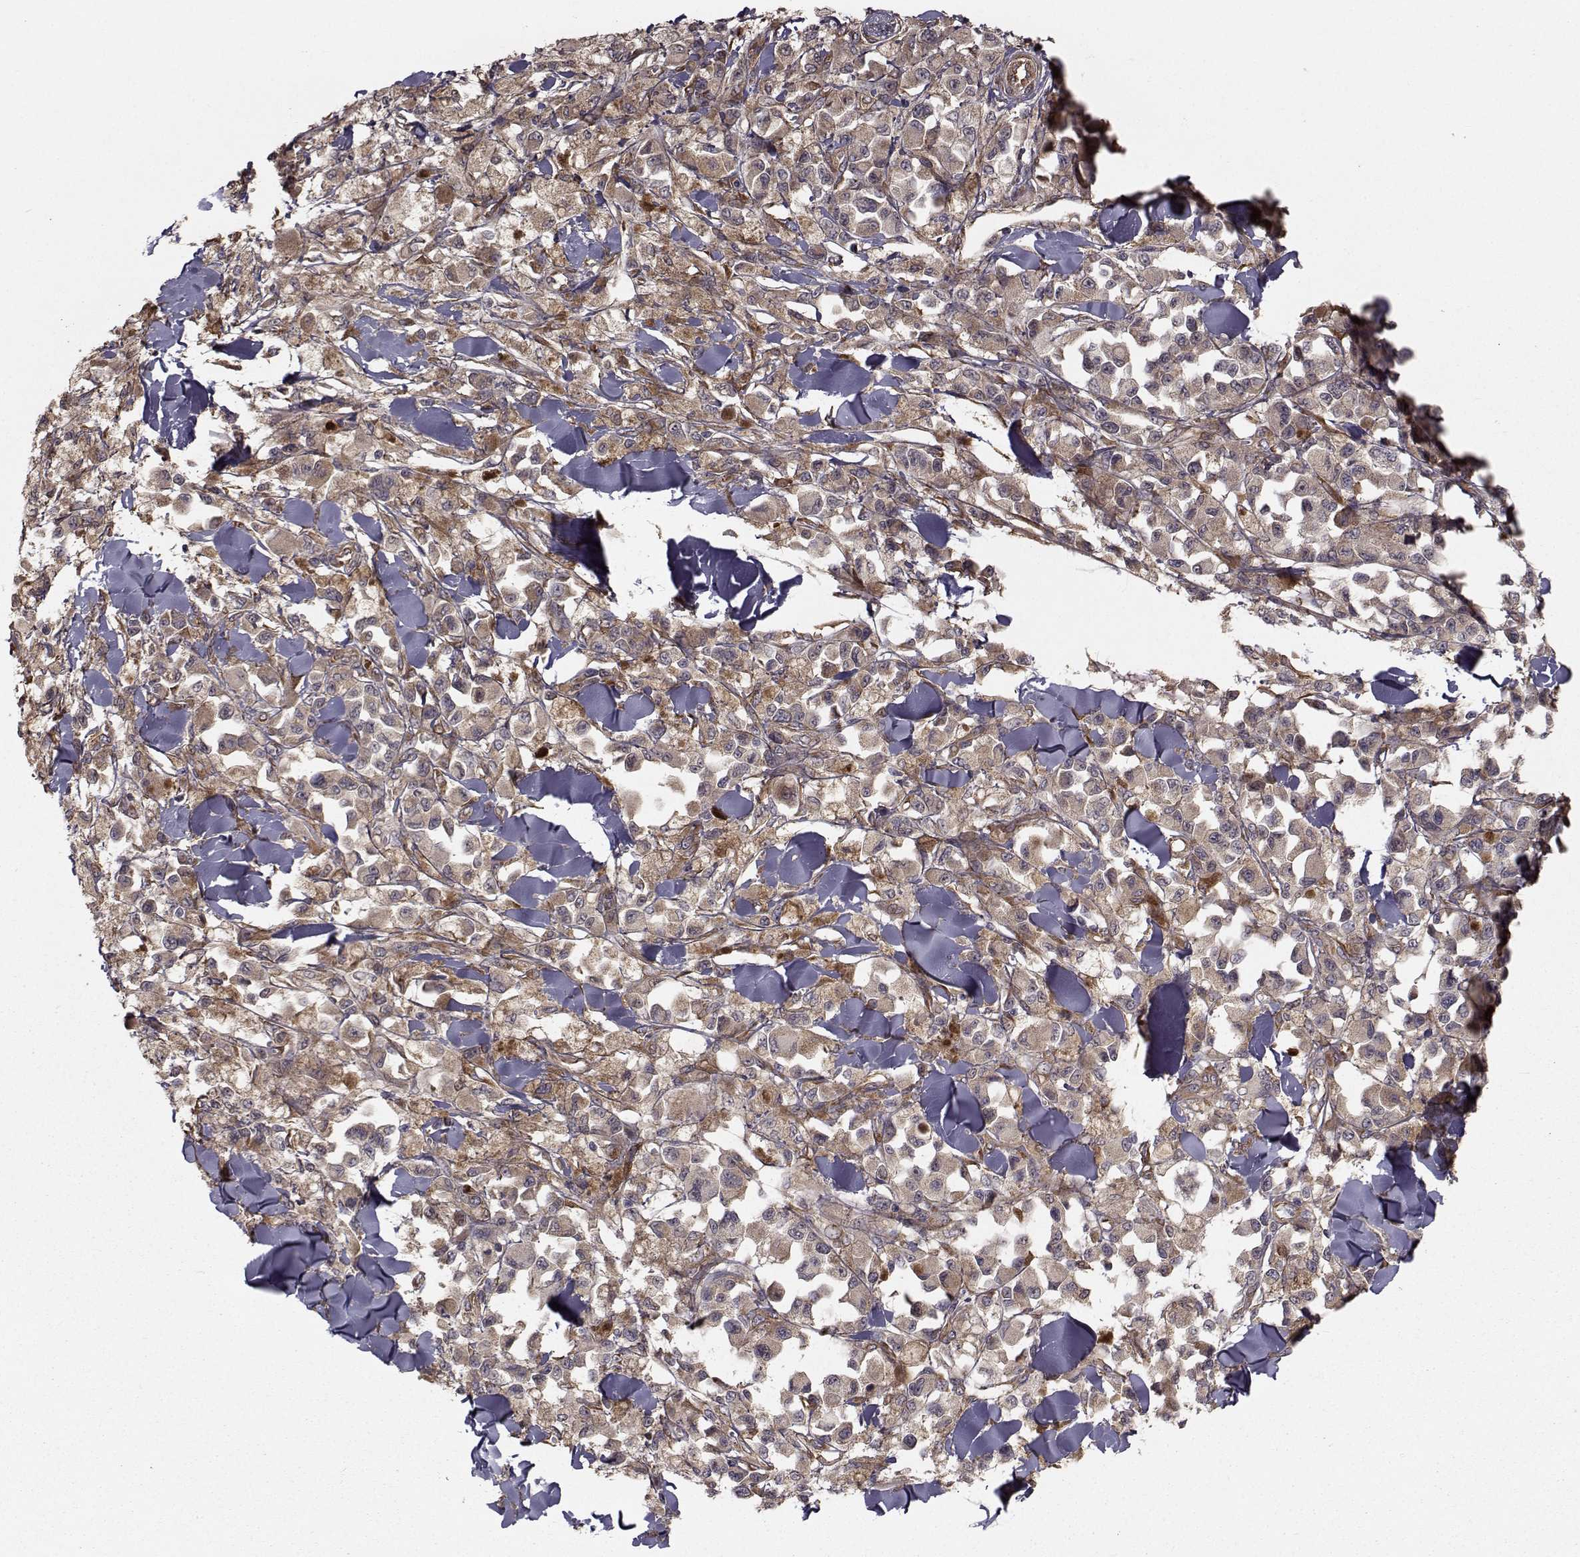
{"staining": {"intensity": "moderate", "quantity": ">75%", "location": "cytoplasmic/membranous"}, "tissue": "melanoma", "cell_type": "Tumor cells", "image_type": "cancer", "snomed": [{"axis": "morphology", "description": "Malignant melanoma, NOS"}, {"axis": "topography", "description": "Skin"}], "caption": "High-power microscopy captured an IHC photomicrograph of malignant melanoma, revealing moderate cytoplasmic/membranous positivity in approximately >75% of tumor cells.", "gene": "TRIP10", "patient": {"sex": "female", "age": 58}}